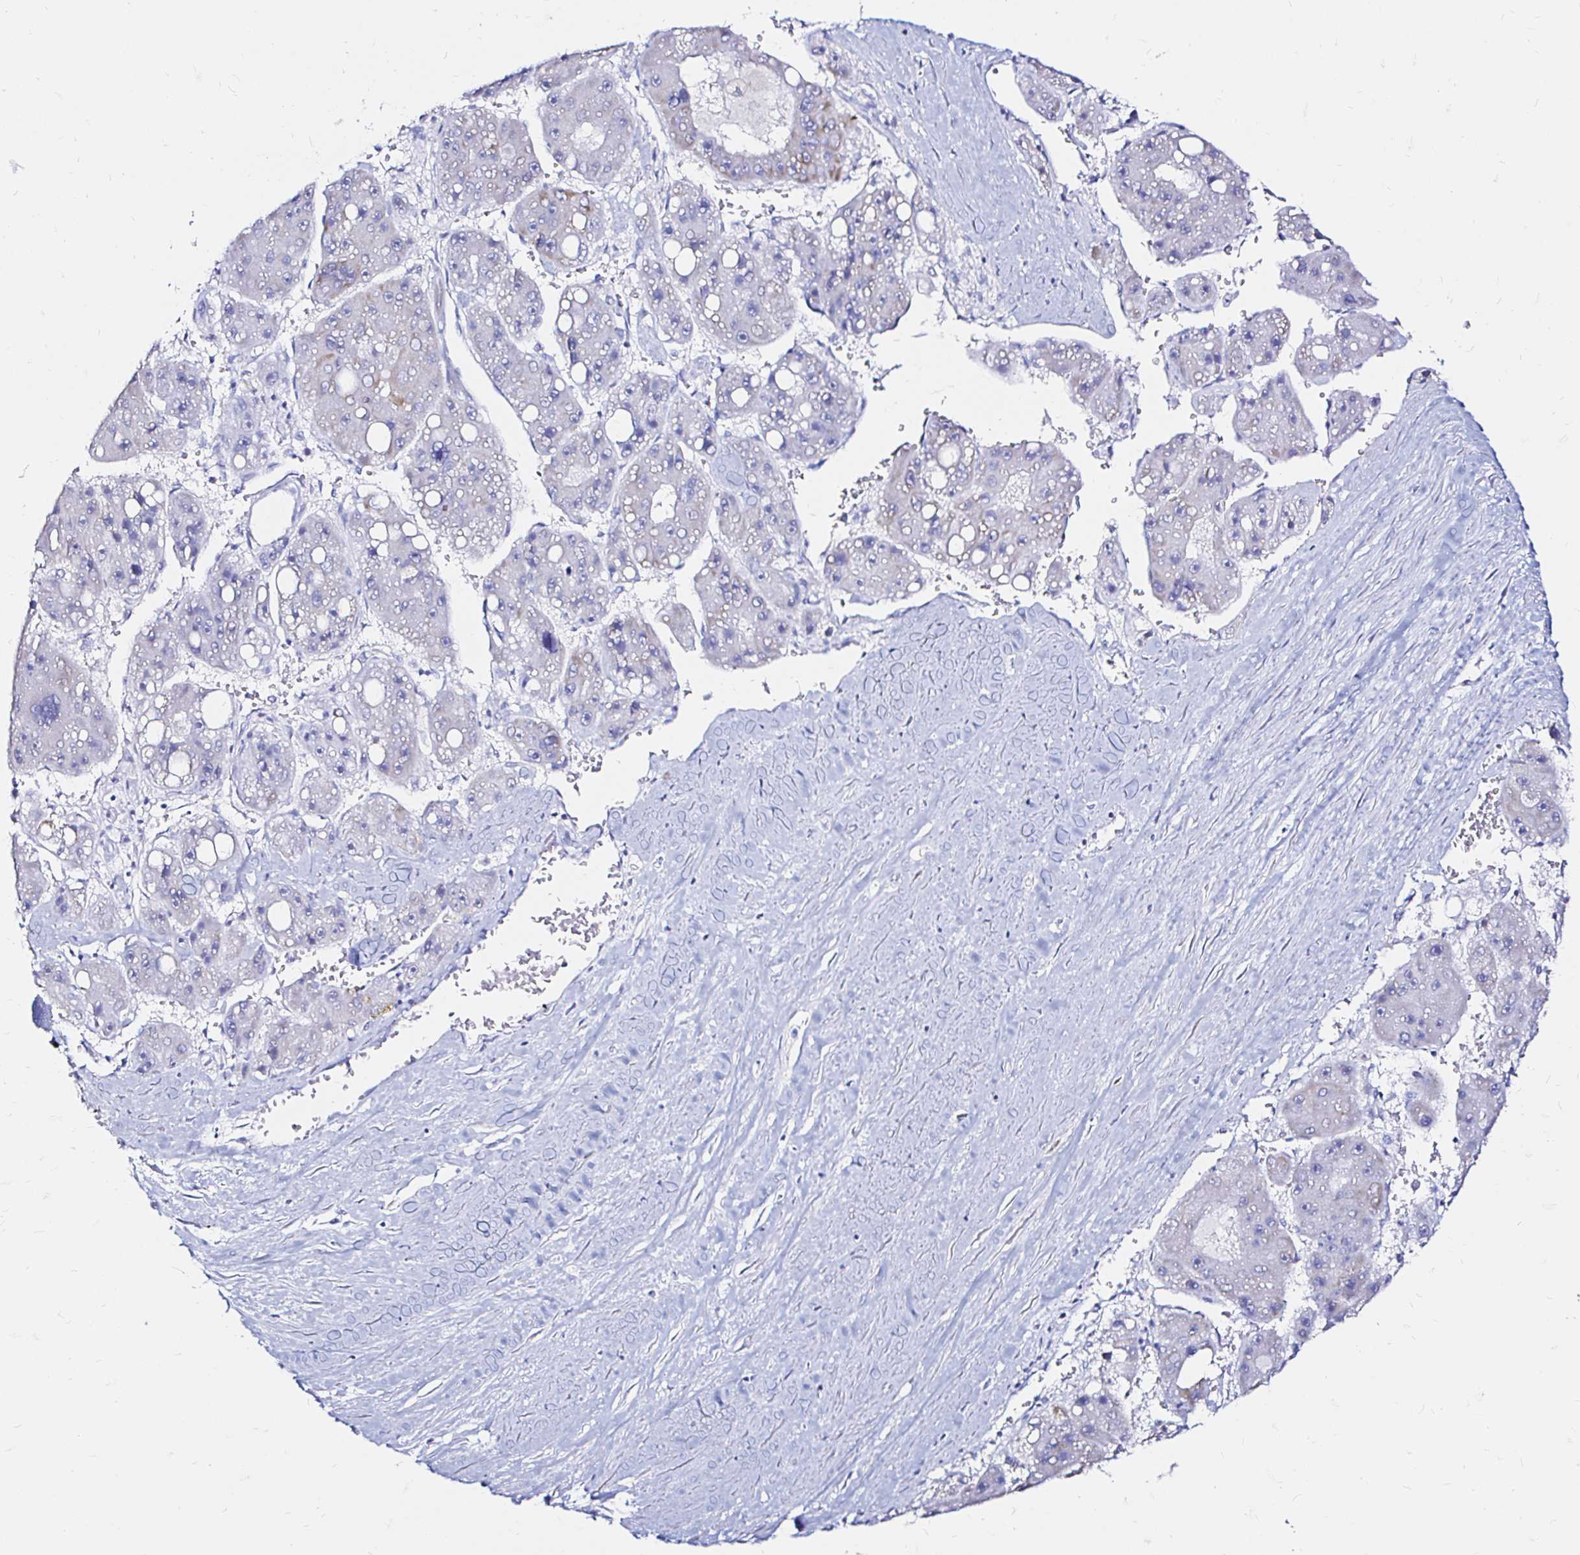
{"staining": {"intensity": "weak", "quantity": "<25%", "location": "cytoplasmic/membranous"}, "tissue": "liver cancer", "cell_type": "Tumor cells", "image_type": "cancer", "snomed": [{"axis": "morphology", "description": "Carcinoma, Hepatocellular, NOS"}, {"axis": "topography", "description": "Liver"}], "caption": "The immunohistochemistry (IHC) photomicrograph has no significant staining in tumor cells of hepatocellular carcinoma (liver) tissue.", "gene": "ZNF432", "patient": {"sex": "female", "age": 61}}